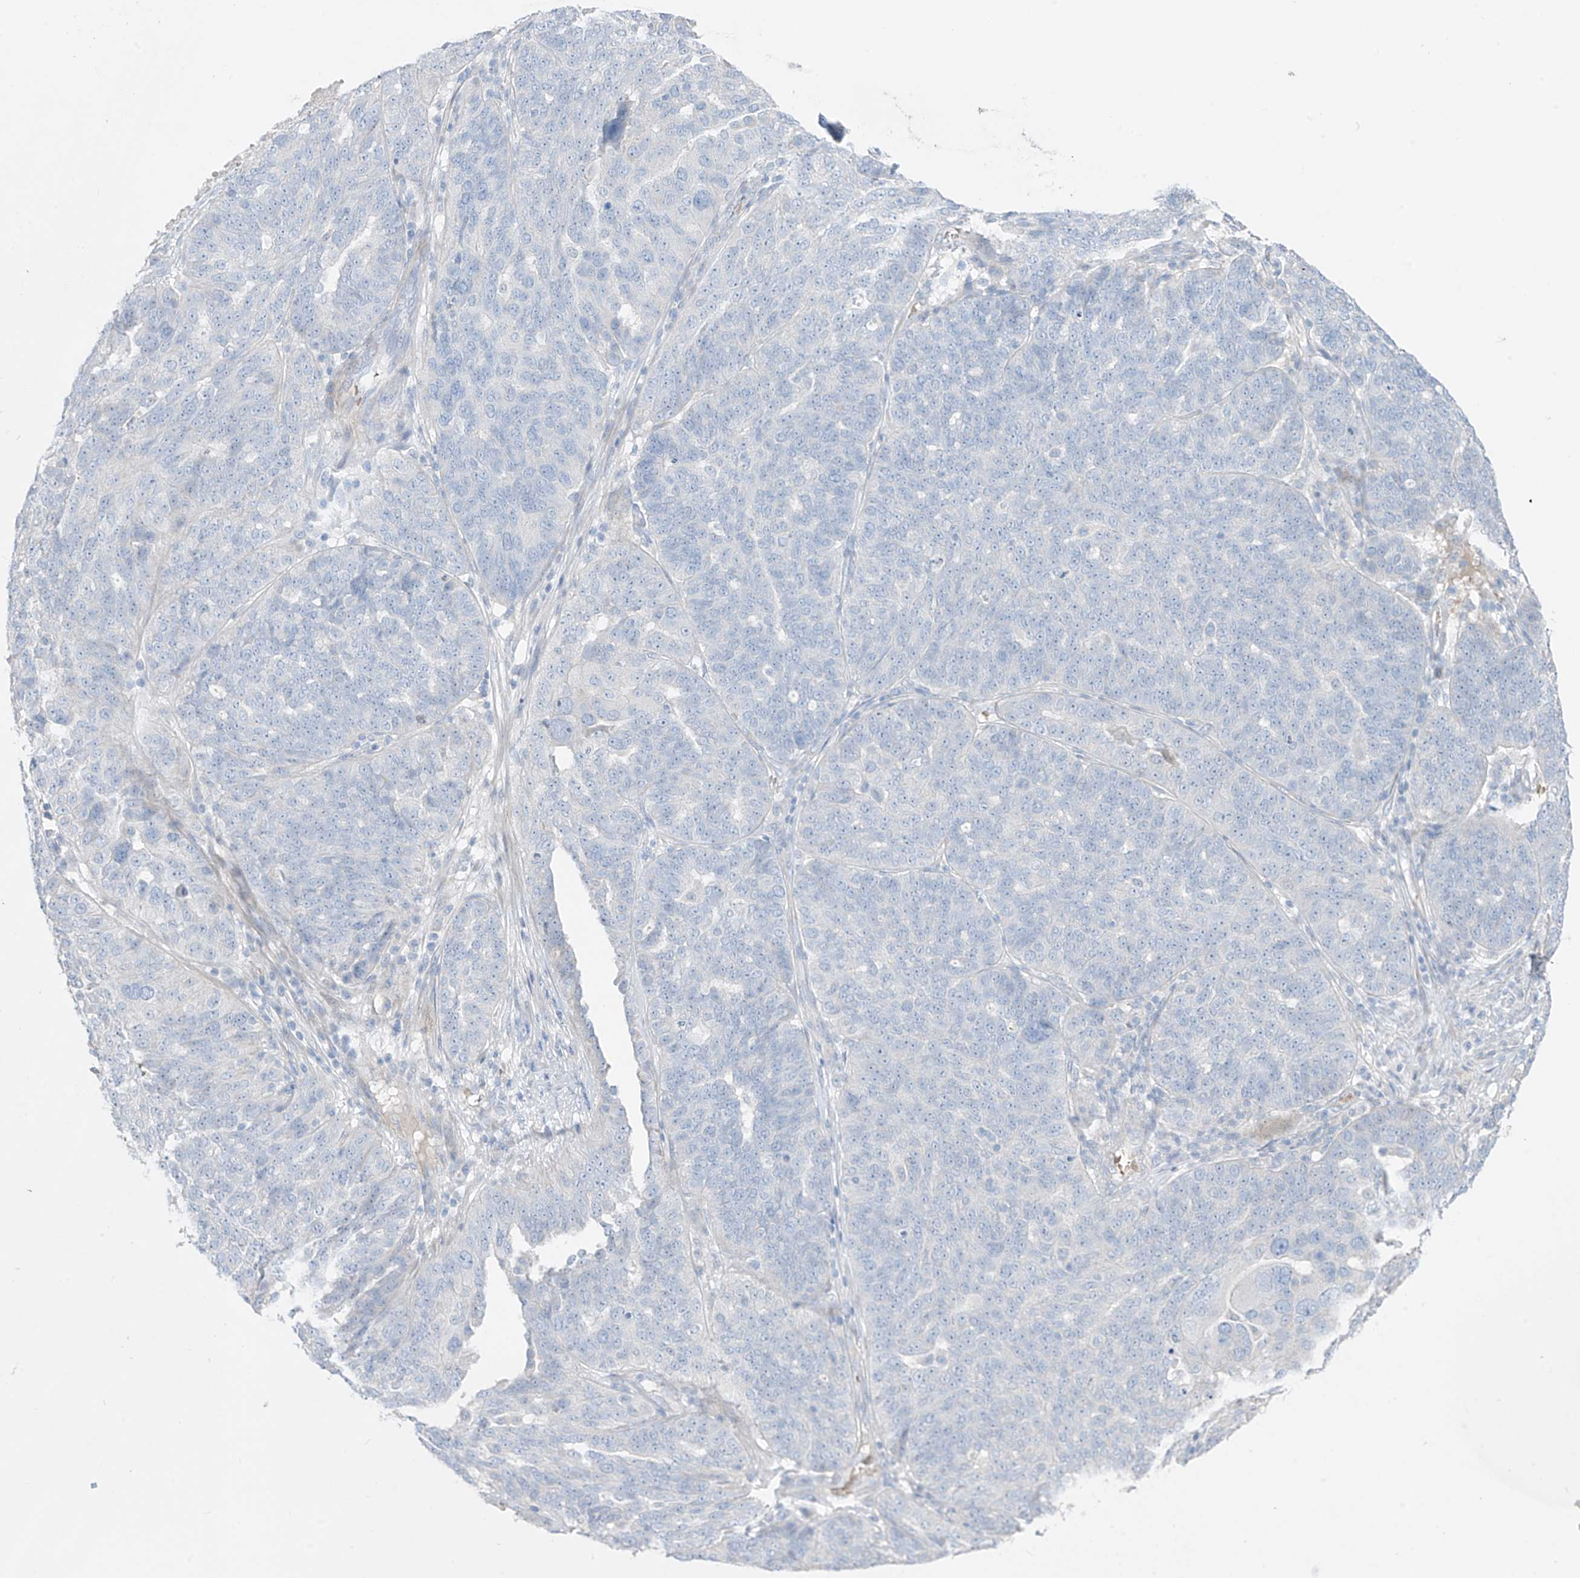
{"staining": {"intensity": "negative", "quantity": "none", "location": "none"}, "tissue": "ovarian cancer", "cell_type": "Tumor cells", "image_type": "cancer", "snomed": [{"axis": "morphology", "description": "Cystadenocarcinoma, serous, NOS"}, {"axis": "topography", "description": "Ovary"}], "caption": "This photomicrograph is of ovarian cancer (serous cystadenocarcinoma) stained with immunohistochemistry to label a protein in brown with the nuclei are counter-stained blue. There is no staining in tumor cells.", "gene": "ASPRV1", "patient": {"sex": "female", "age": 59}}